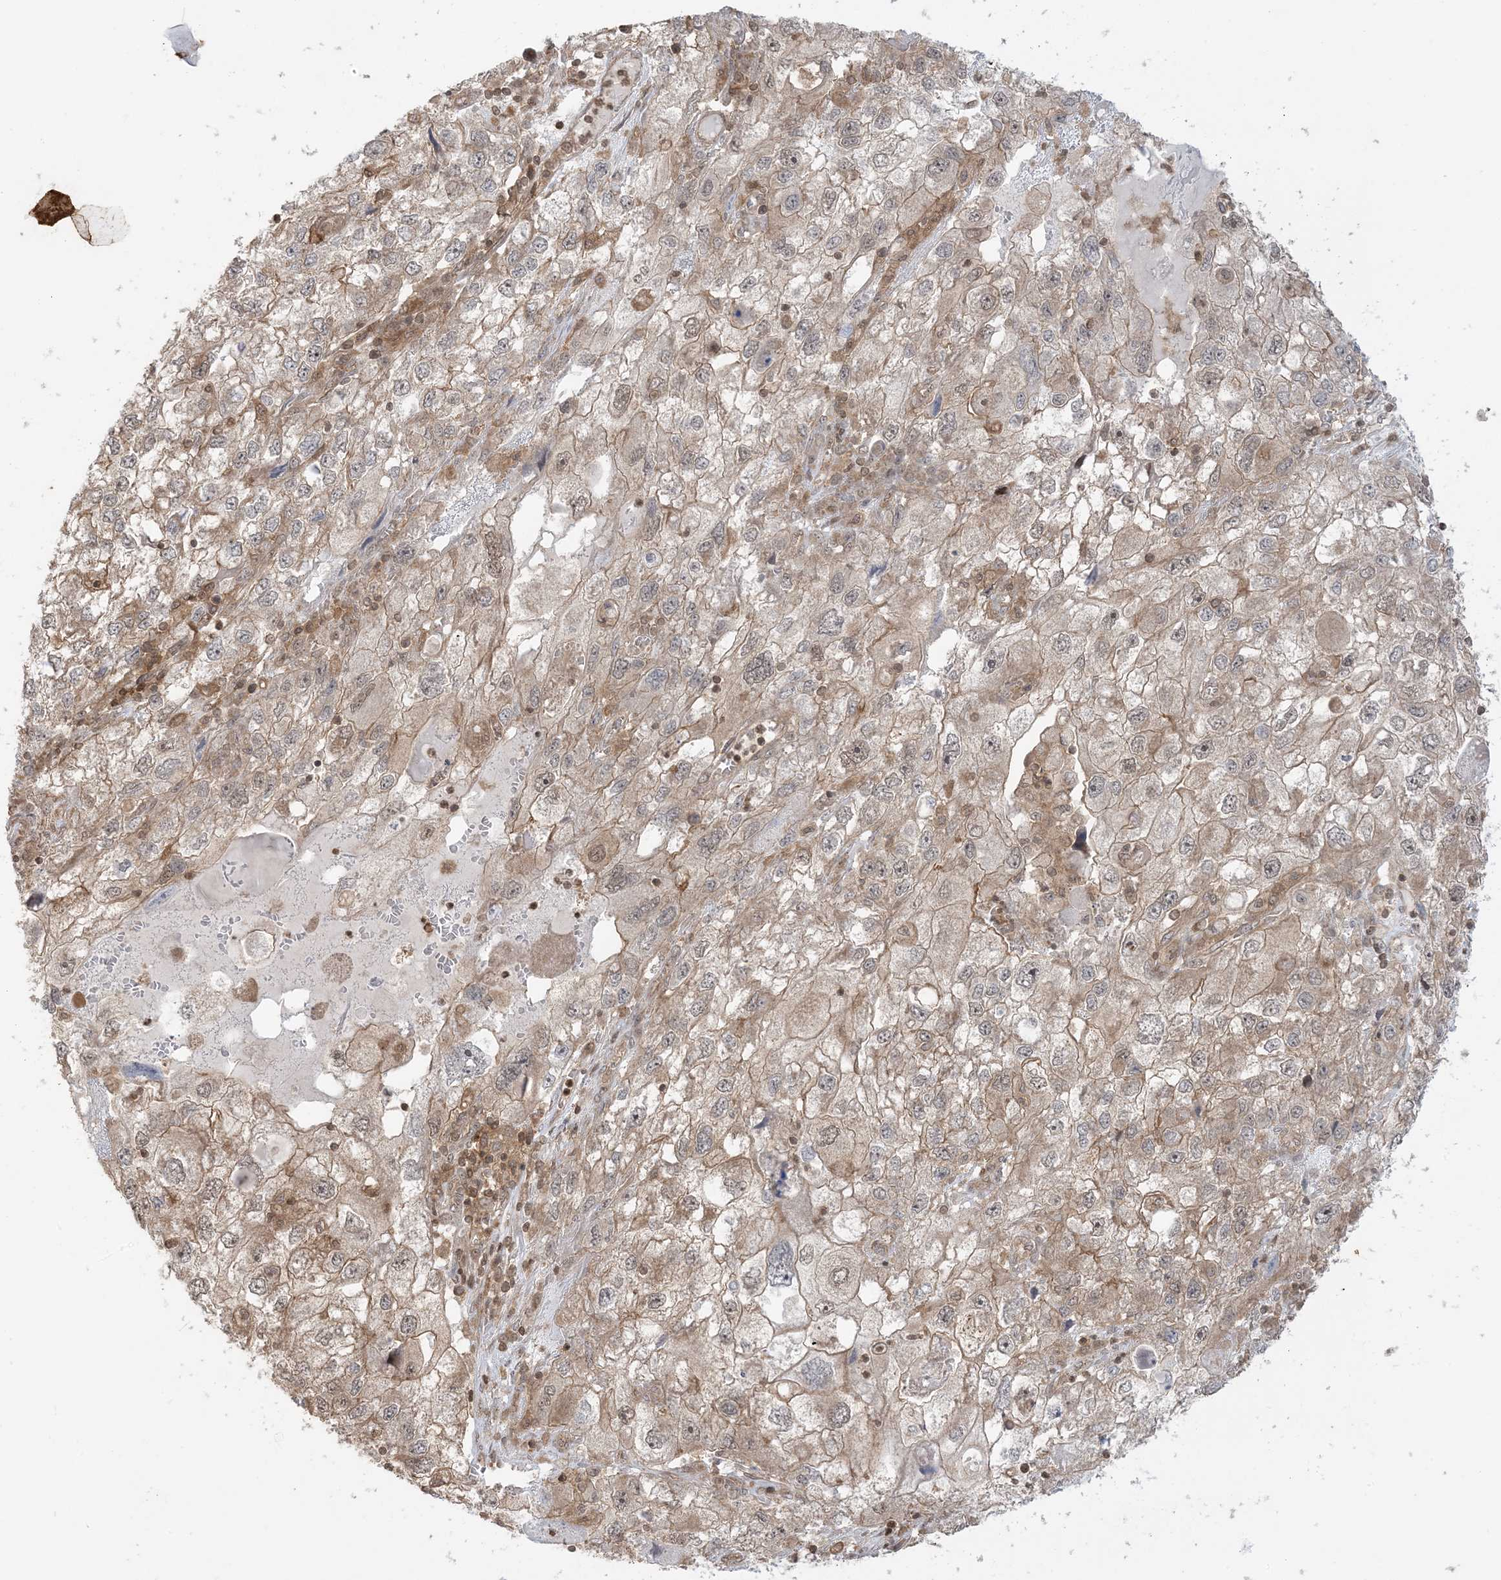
{"staining": {"intensity": "weak", "quantity": "25%-75%", "location": "cytoplasmic/membranous,nuclear"}, "tissue": "endometrial cancer", "cell_type": "Tumor cells", "image_type": "cancer", "snomed": [{"axis": "morphology", "description": "Adenocarcinoma, NOS"}, {"axis": "topography", "description": "Endometrium"}], "caption": "Protein staining by IHC shows weak cytoplasmic/membranous and nuclear positivity in approximately 25%-75% of tumor cells in endometrial adenocarcinoma.", "gene": "PPP1R7", "patient": {"sex": "female", "age": 49}}